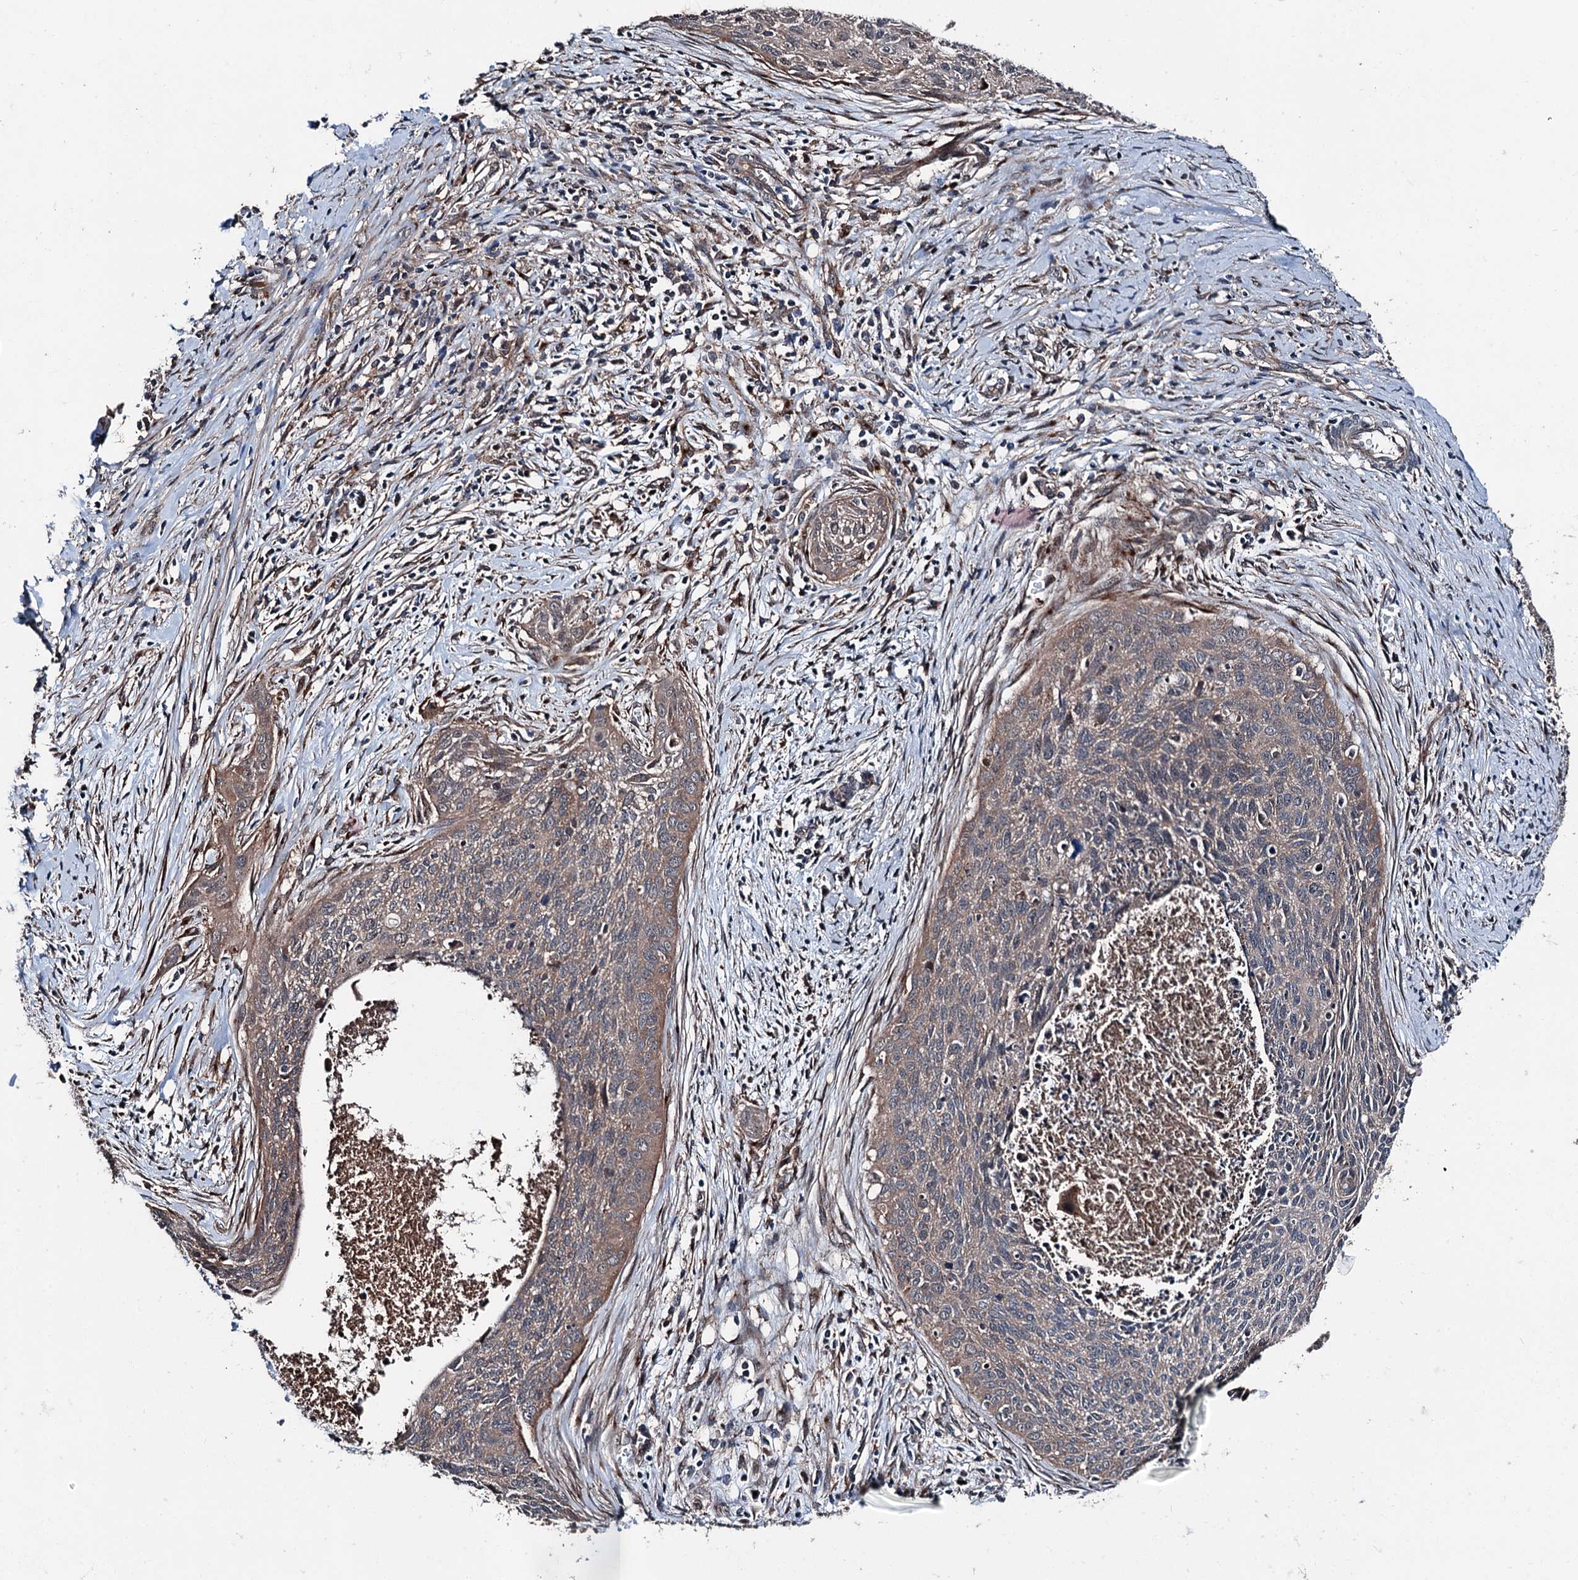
{"staining": {"intensity": "moderate", "quantity": ">75%", "location": "cytoplasmic/membranous"}, "tissue": "cervical cancer", "cell_type": "Tumor cells", "image_type": "cancer", "snomed": [{"axis": "morphology", "description": "Squamous cell carcinoma, NOS"}, {"axis": "topography", "description": "Cervix"}], "caption": "Cervical cancer (squamous cell carcinoma) stained for a protein (brown) demonstrates moderate cytoplasmic/membranous positive expression in approximately >75% of tumor cells.", "gene": "PSMD13", "patient": {"sex": "female", "age": 55}}